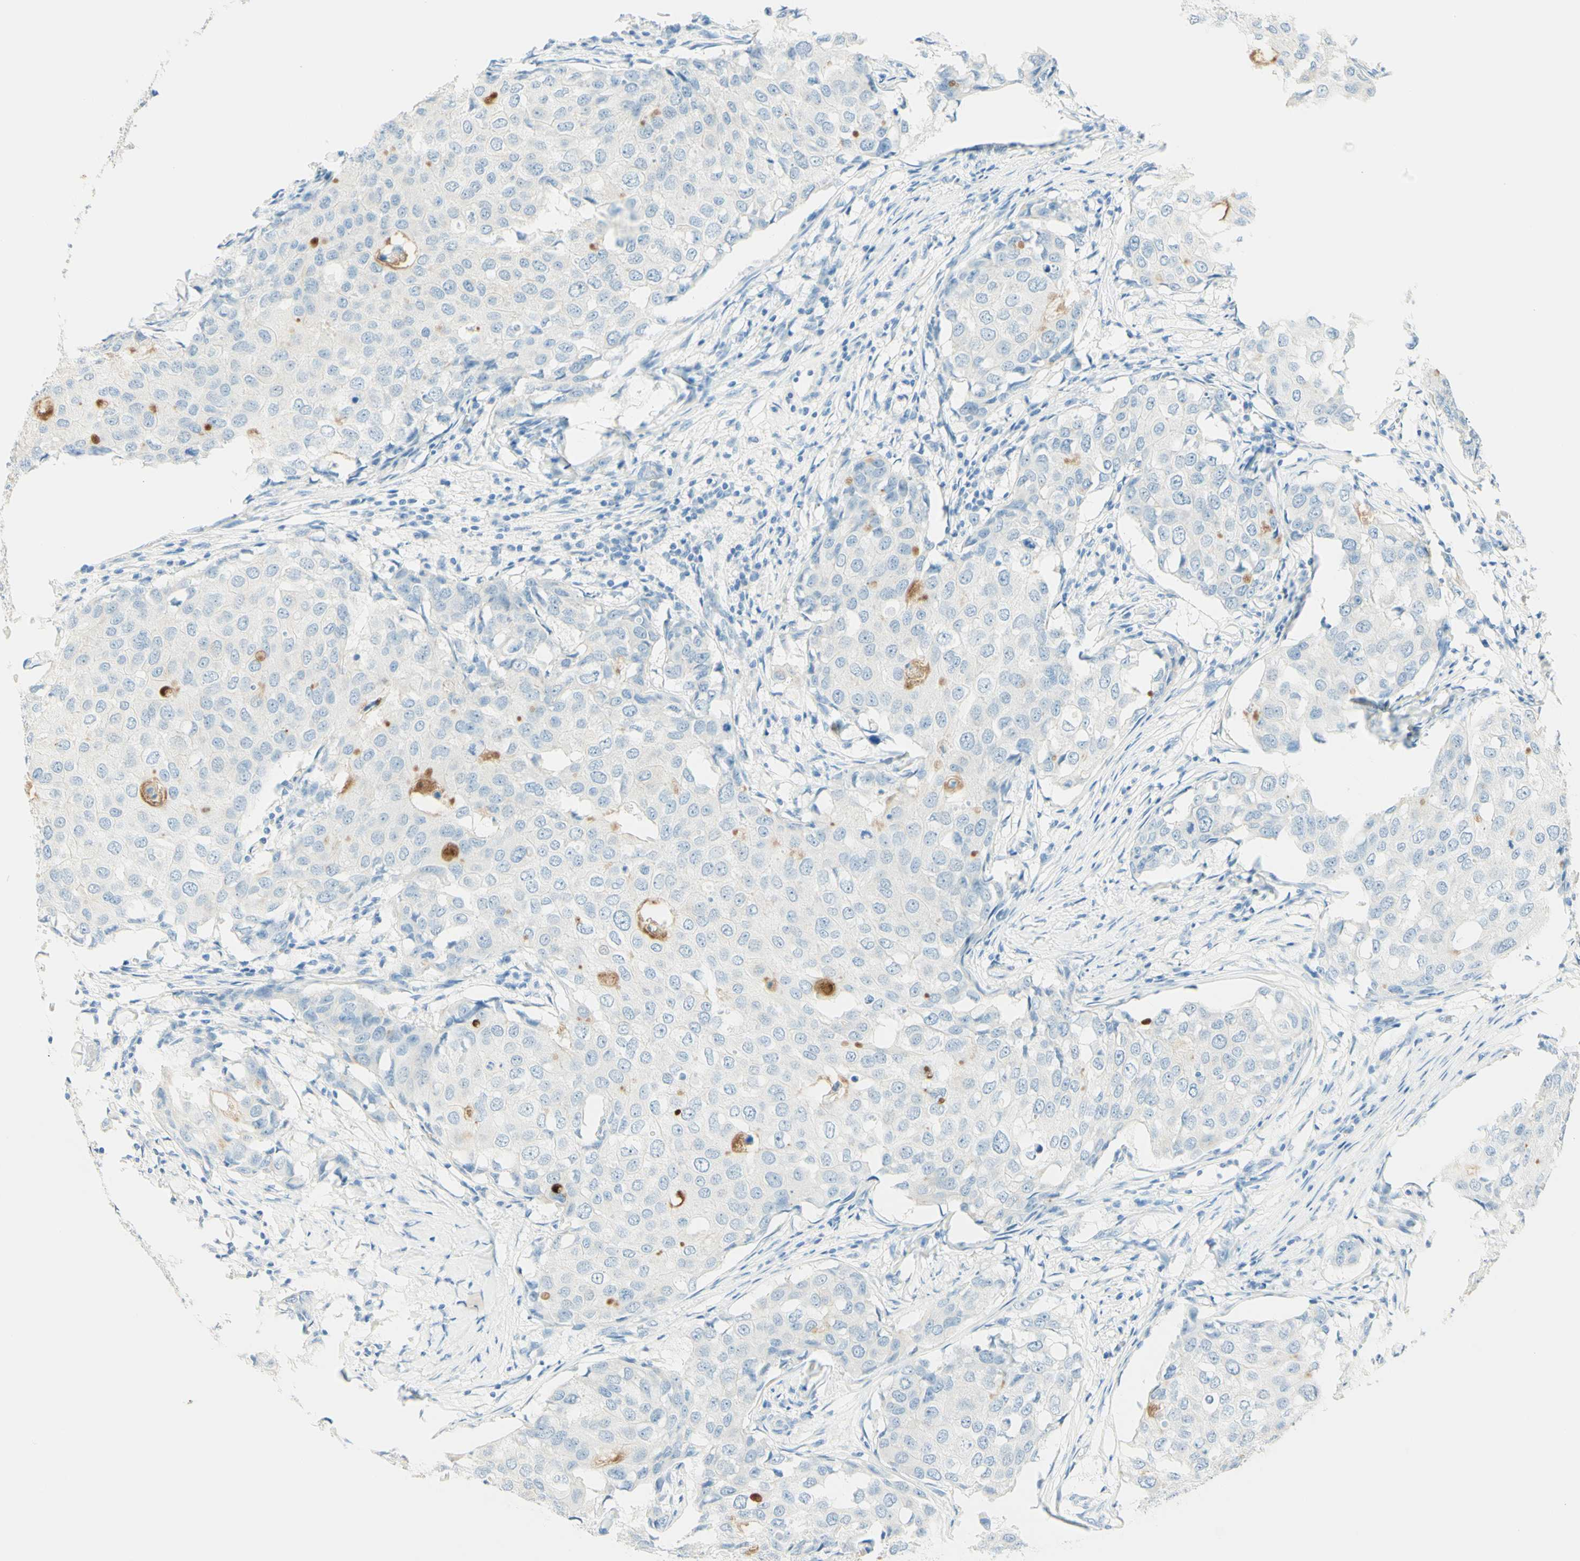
{"staining": {"intensity": "negative", "quantity": "none", "location": "none"}, "tissue": "breast cancer", "cell_type": "Tumor cells", "image_type": "cancer", "snomed": [{"axis": "morphology", "description": "Duct carcinoma"}, {"axis": "topography", "description": "Breast"}], "caption": "Tumor cells show no significant staining in breast cancer (intraductal carcinoma). (Stains: DAB IHC with hematoxylin counter stain, Microscopy: brightfield microscopy at high magnification).", "gene": "TMEM132D", "patient": {"sex": "female", "age": 27}}